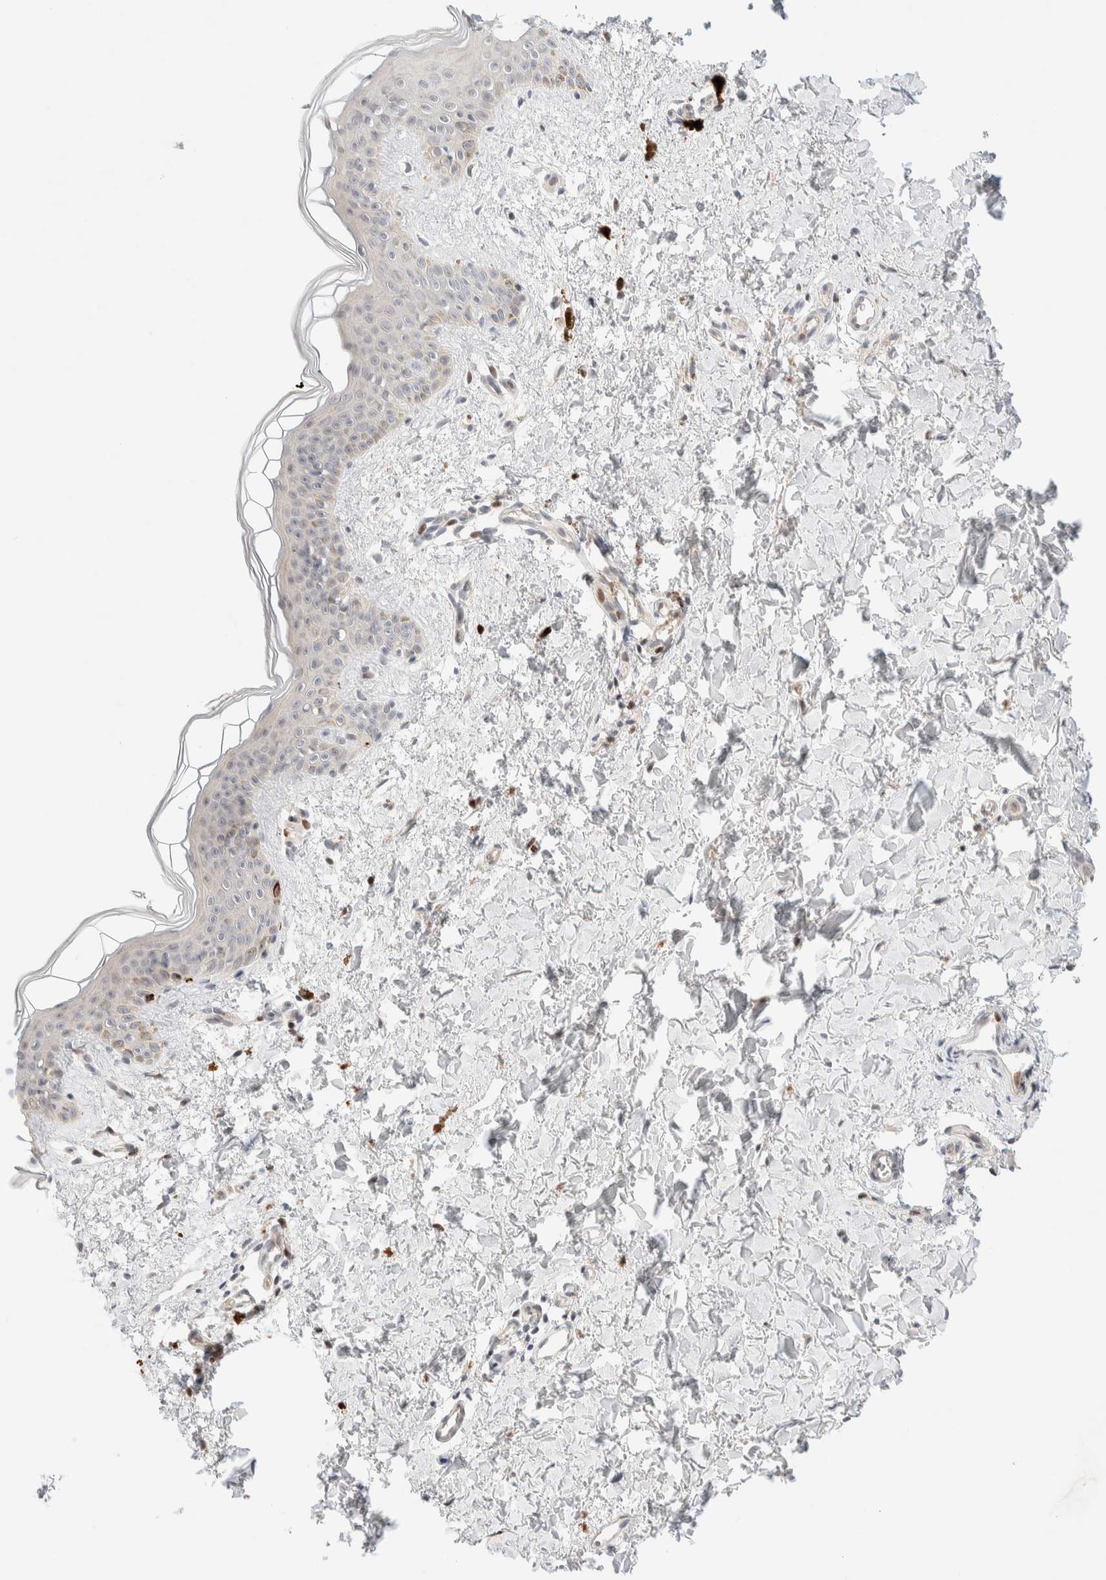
{"staining": {"intensity": "negative", "quantity": "none", "location": "none"}, "tissue": "skin", "cell_type": "Fibroblasts", "image_type": "normal", "snomed": [{"axis": "morphology", "description": "Normal tissue, NOS"}, {"axis": "topography", "description": "Skin"}], "caption": "This is an IHC photomicrograph of unremarkable human skin. There is no staining in fibroblasts.", "gene": "CHKA", "patient": {"sex": "female", "age": 46}}